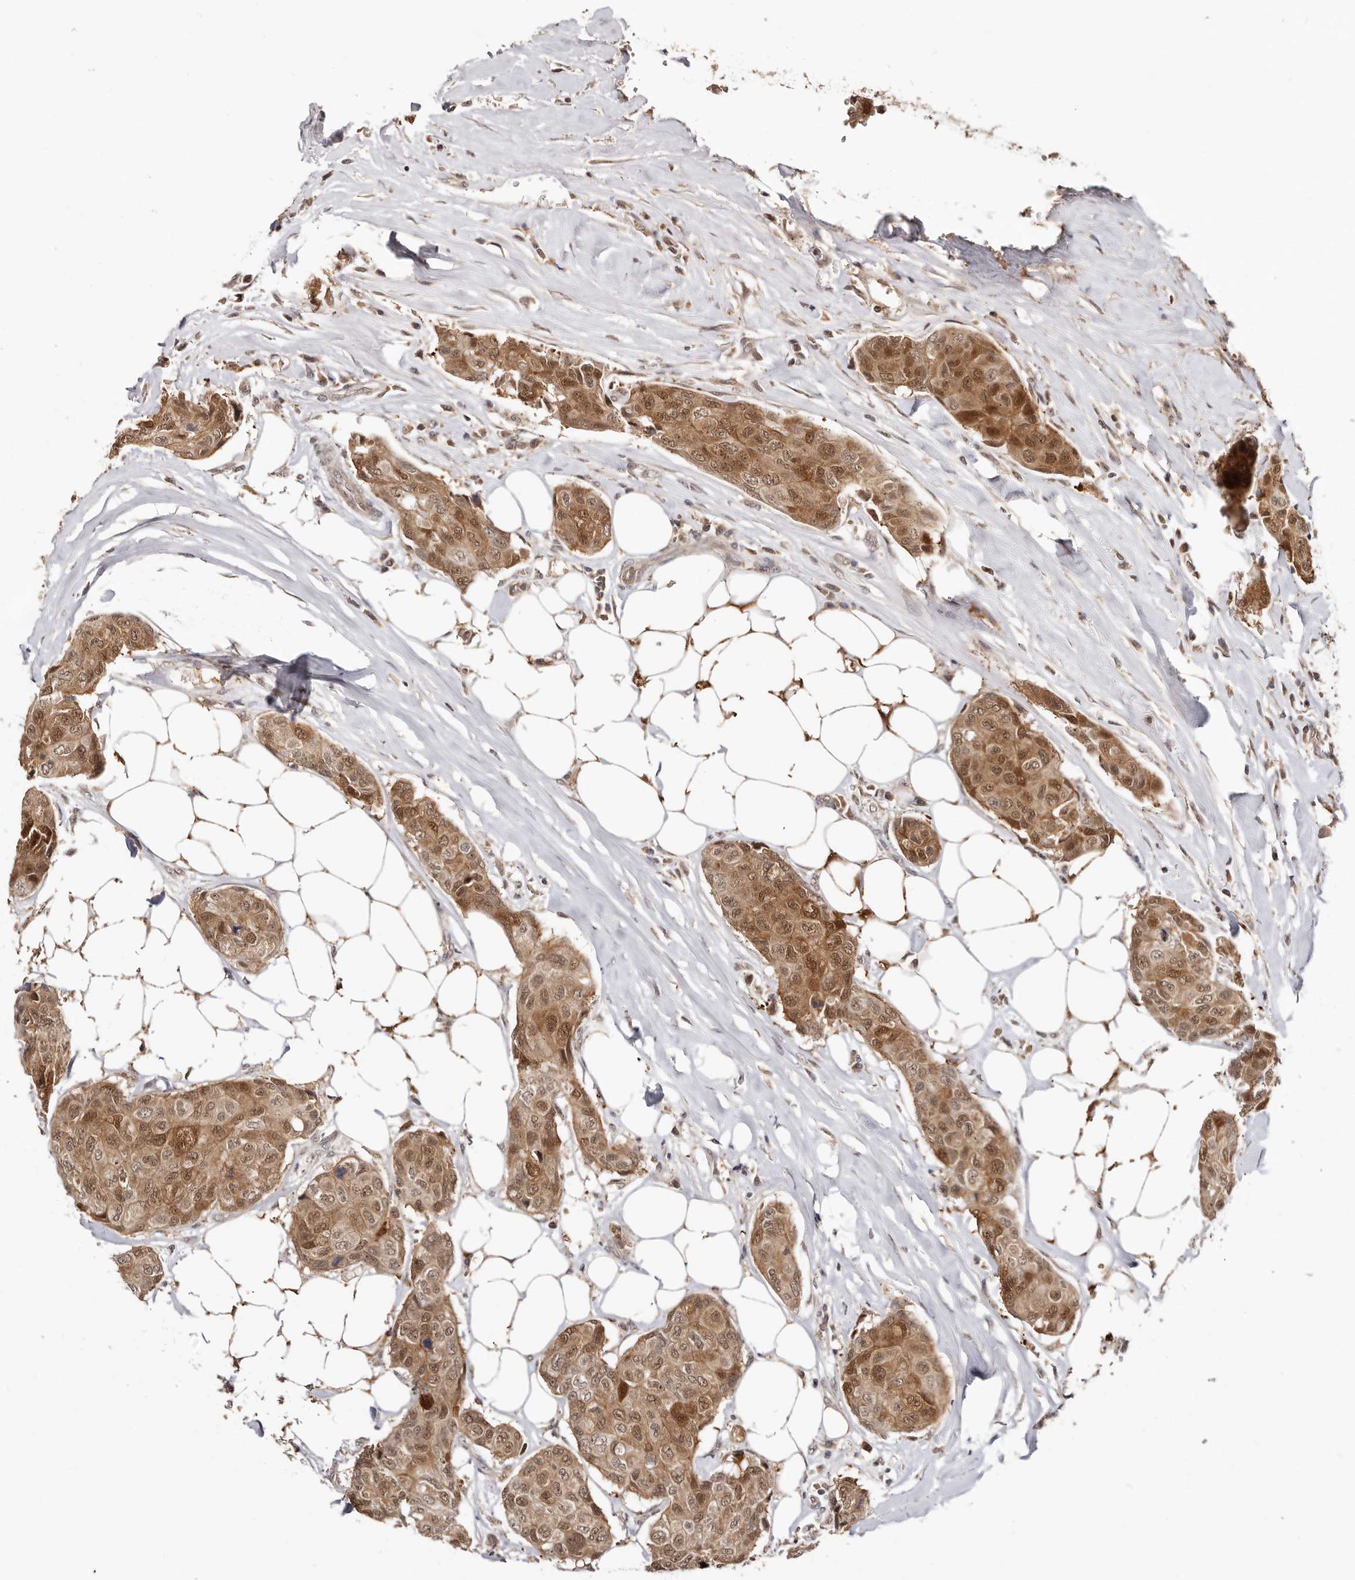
{"staining": {"intensity": "moderate", "quantity": ">75%", "location": "cytoplasmic/membranous,nuclear"}, "tissue": "breast cancer", "cell_type": "Tumor cells", "image_type": "cancer", "snomed": [{"axis": "morphology", "description": "Duct carcinoma"}, {"axis": "topography", "description": "Breast"}], "caption": "High-power microscopy captured an IHC image of breast cancer, revealing moderate cytoplasmic/membranous and nuclear expression in about >75% of tumor cells.", "gene": "MED8", "patient": {"sex": "female", "age": 80}}